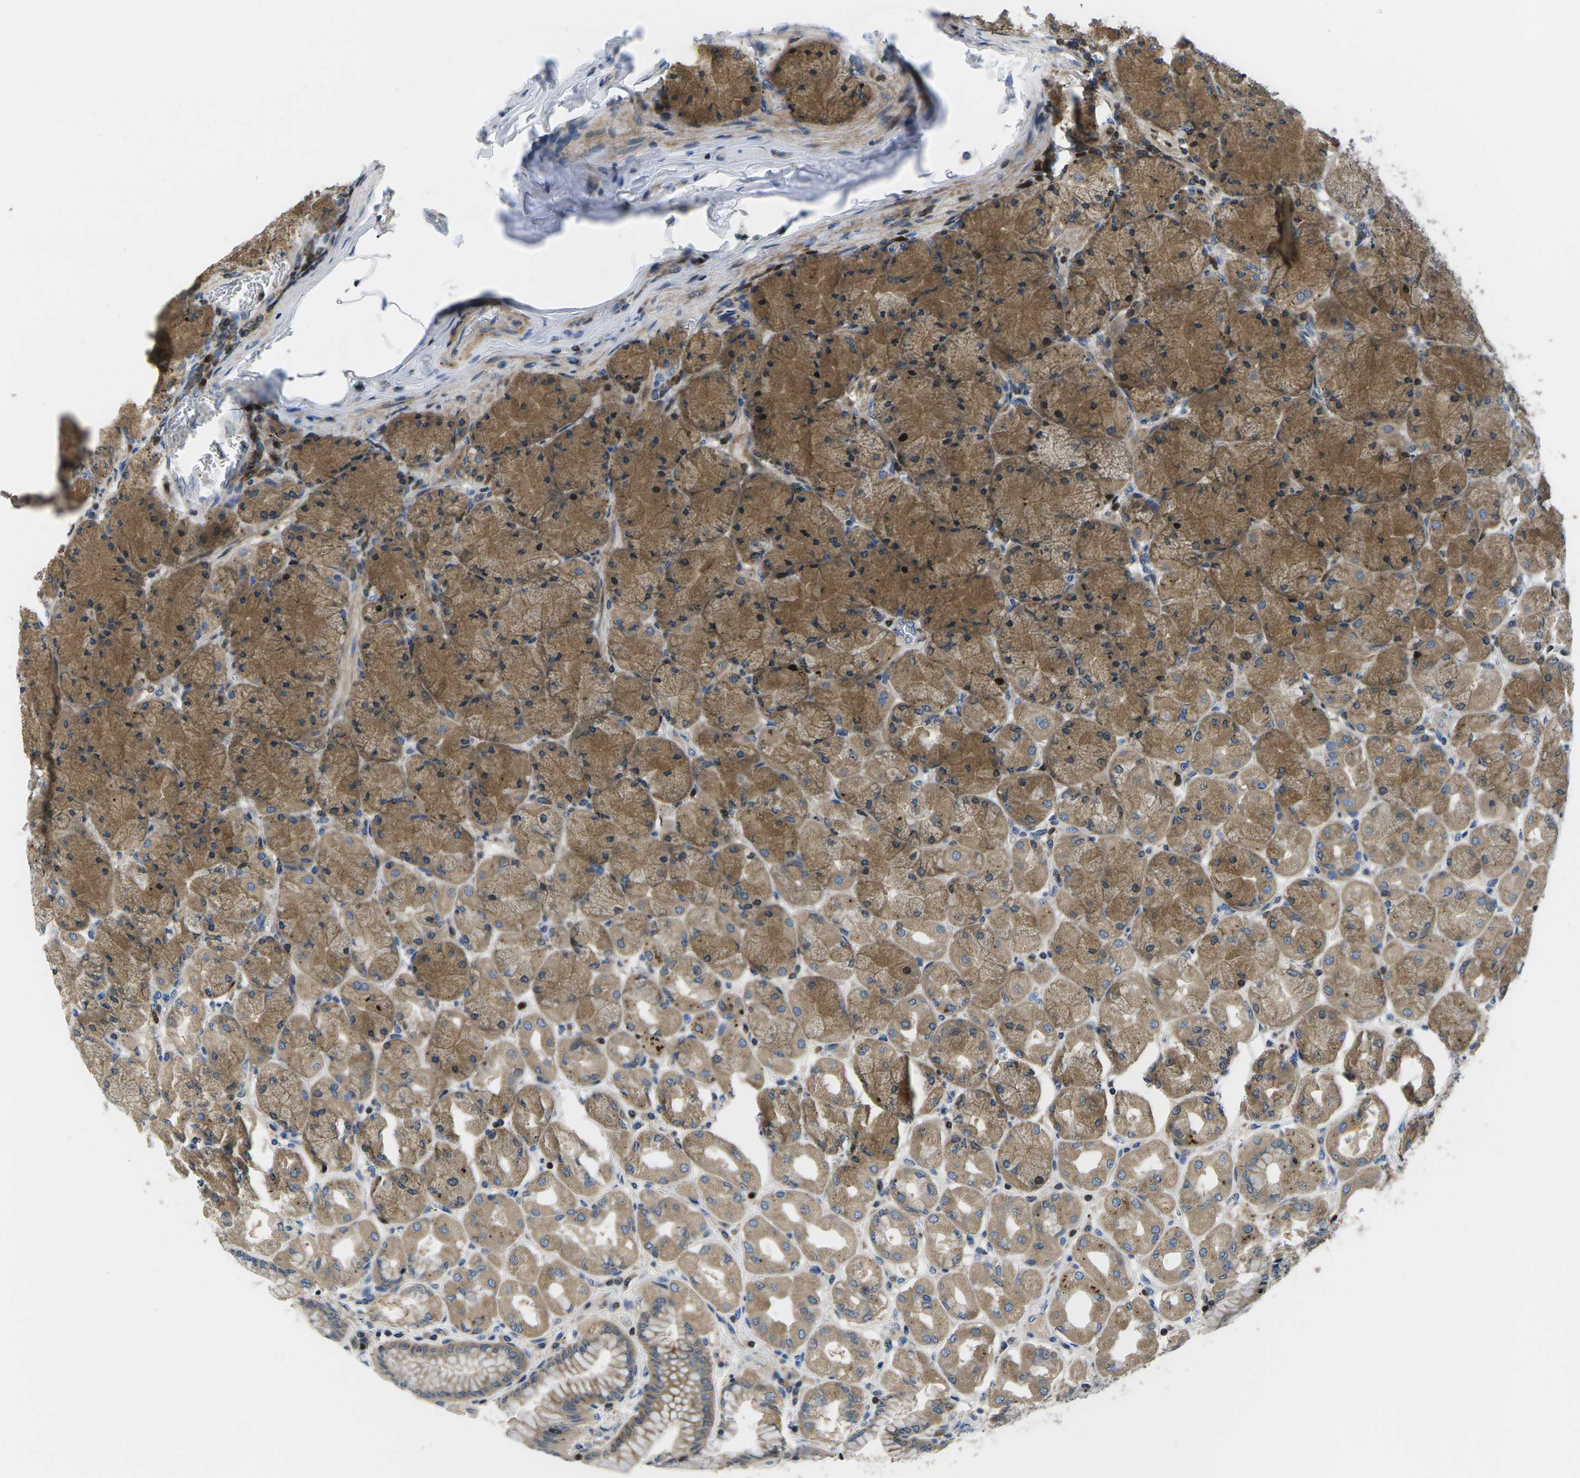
{"staining": {"intensity": "strong", "quantity": ">75%", "location": "cytoplasmic/membranous"}, "tissue": "stomach", "cell_type": "Glandular cells", "image_type": "normal", "snomed": [{"axis": "morphology", "description": "Normal tissue, NOS"}, {"axis": "topography", "description": "Stomach, upper"}], "caption": "Stomach stained with DAB IHC displays high levels of strong cytoplasmic/membranous staining in about >75% of glandular cells.", "gene": "PLCE1", "patient": {"sex": "female", "age": 56}}